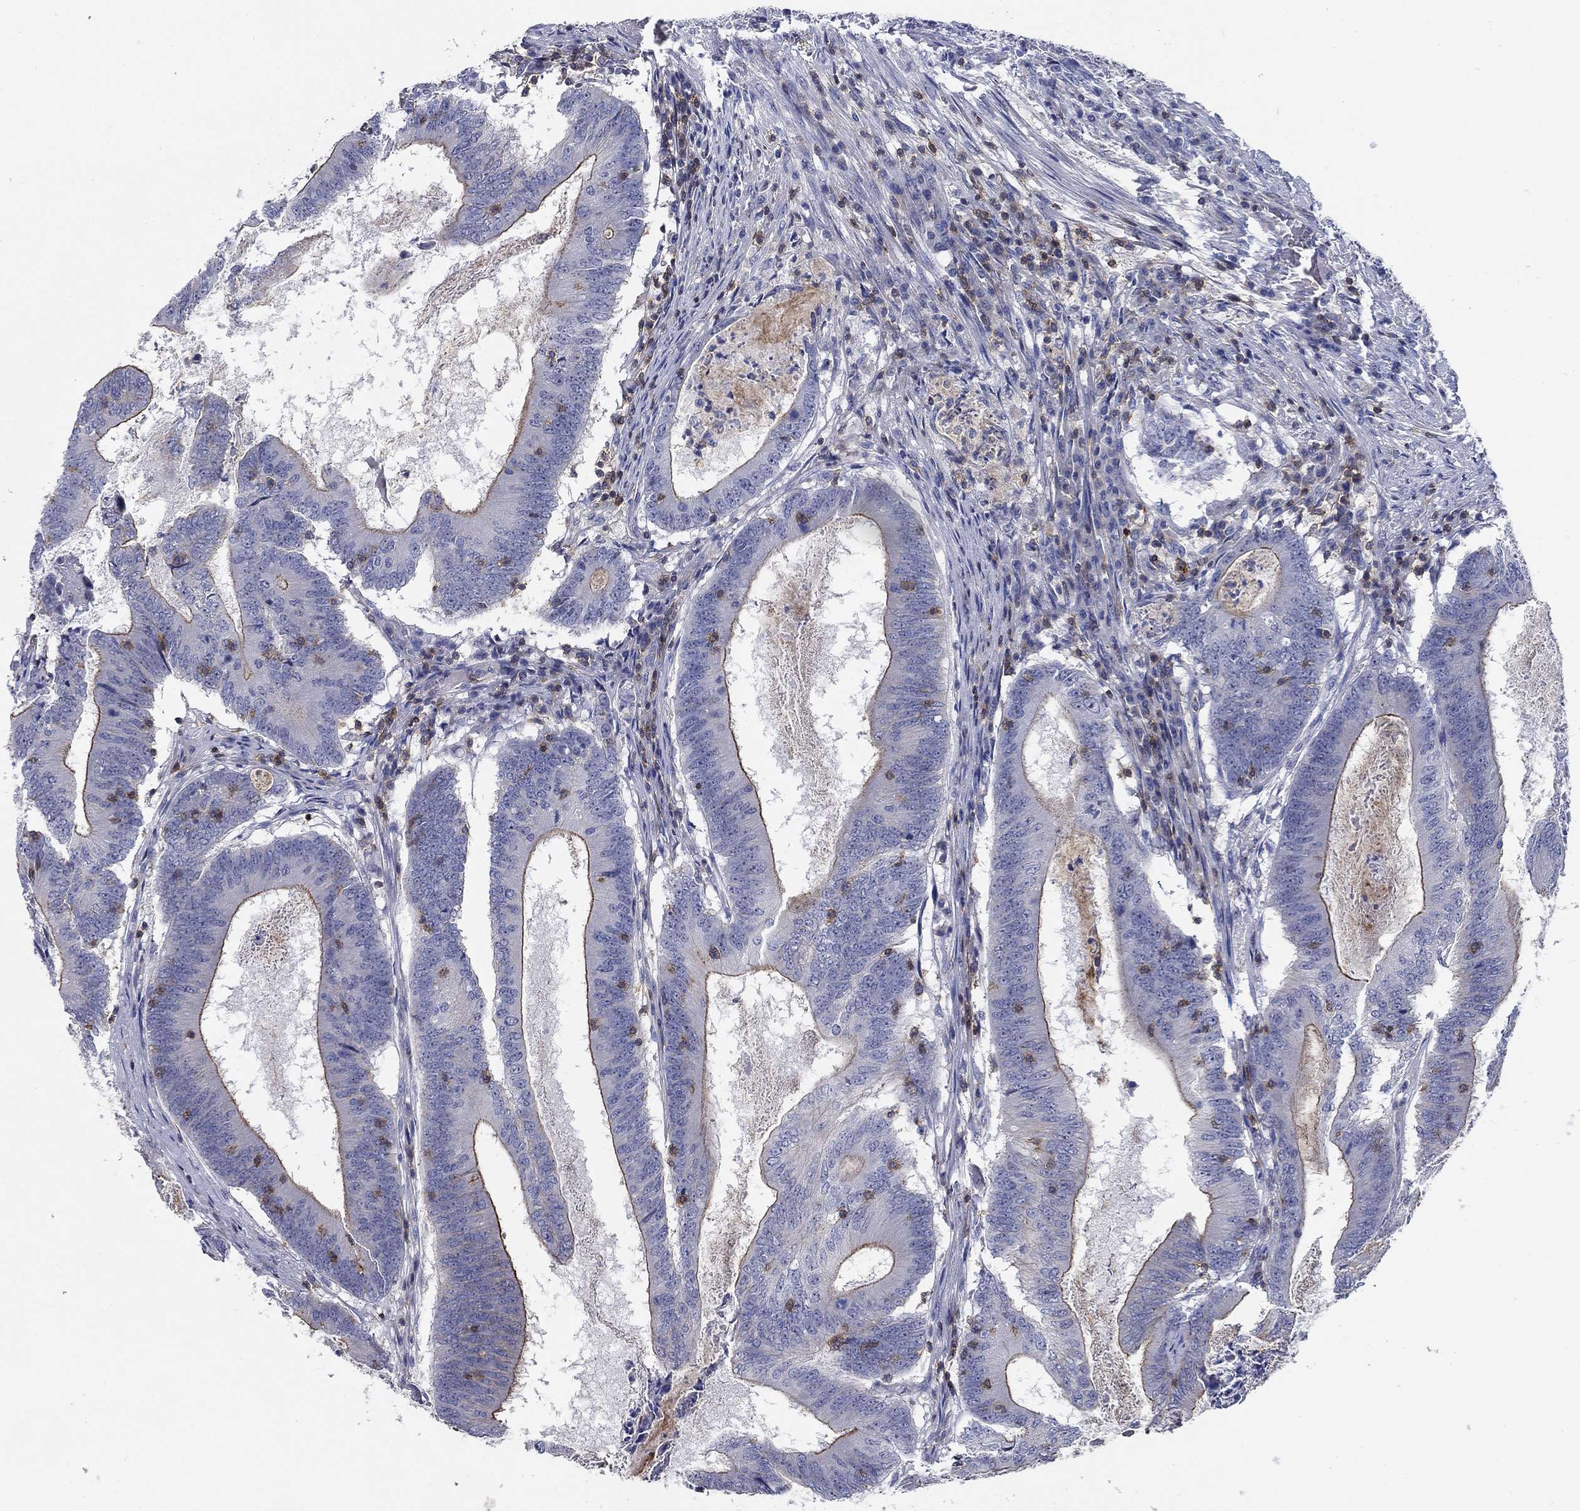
{"staining": {"intensity": "strong", "quantity": "<25%", "location": "cytoplasmic/membranous"}, "tissue": "colorectal cancer", "cell_type": "Tumor cells", "image_type": "cancer", "snomed": [{"axis": "morphology", "description": "Adenocarcinoma, NOS"}, {"axis": "topography", "description": "Colon"}], "caption": "Immunohistochemistry (IHC) photomicrograph of colorectal cancer (adenocarcinoma) stained for a protein (brown), which displays medium levels of strong cytoplasmic/membranous positivity in about <25% of tumor cells.", "gene": "SIT1", "patient": {"sex": "female", "age": 70}}